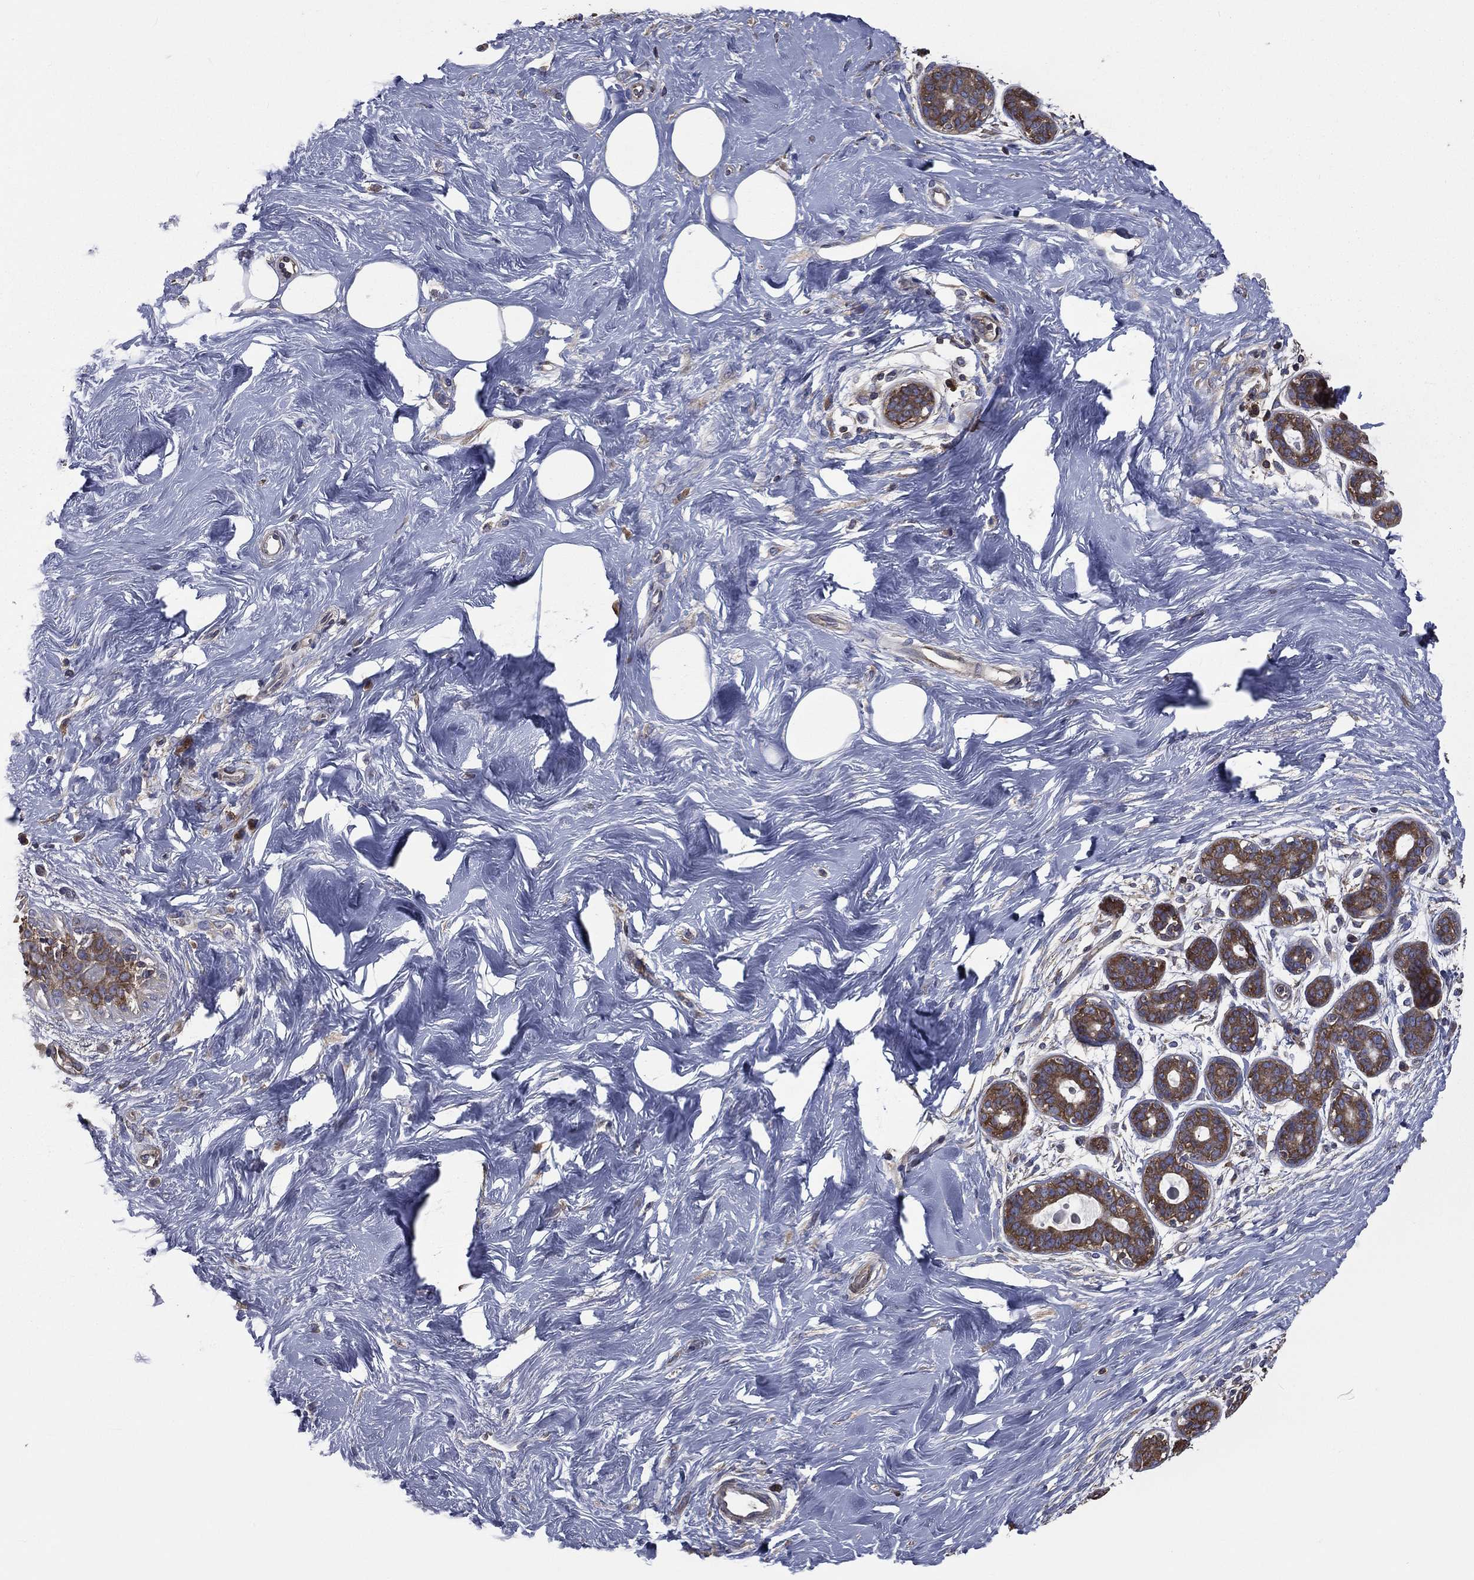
{"staining": {"intensity": "negative", "quantity": "none", "location": "none"}, "tissue": "breast", "cell_type": "Adipocytes", "image_type": "normal", "snomed": [{"axis": "morphology", "description": "Normal tissue, NOS"}, {"axis": "topography", "description": "Breast"}], "caption": "IHC micrograph of unremarkable breast stained for a protein (brown), which demonstrates no positivity in adipocytes.", "gene": "SARS1", "patient": {"sex": "female", "age": 43}}